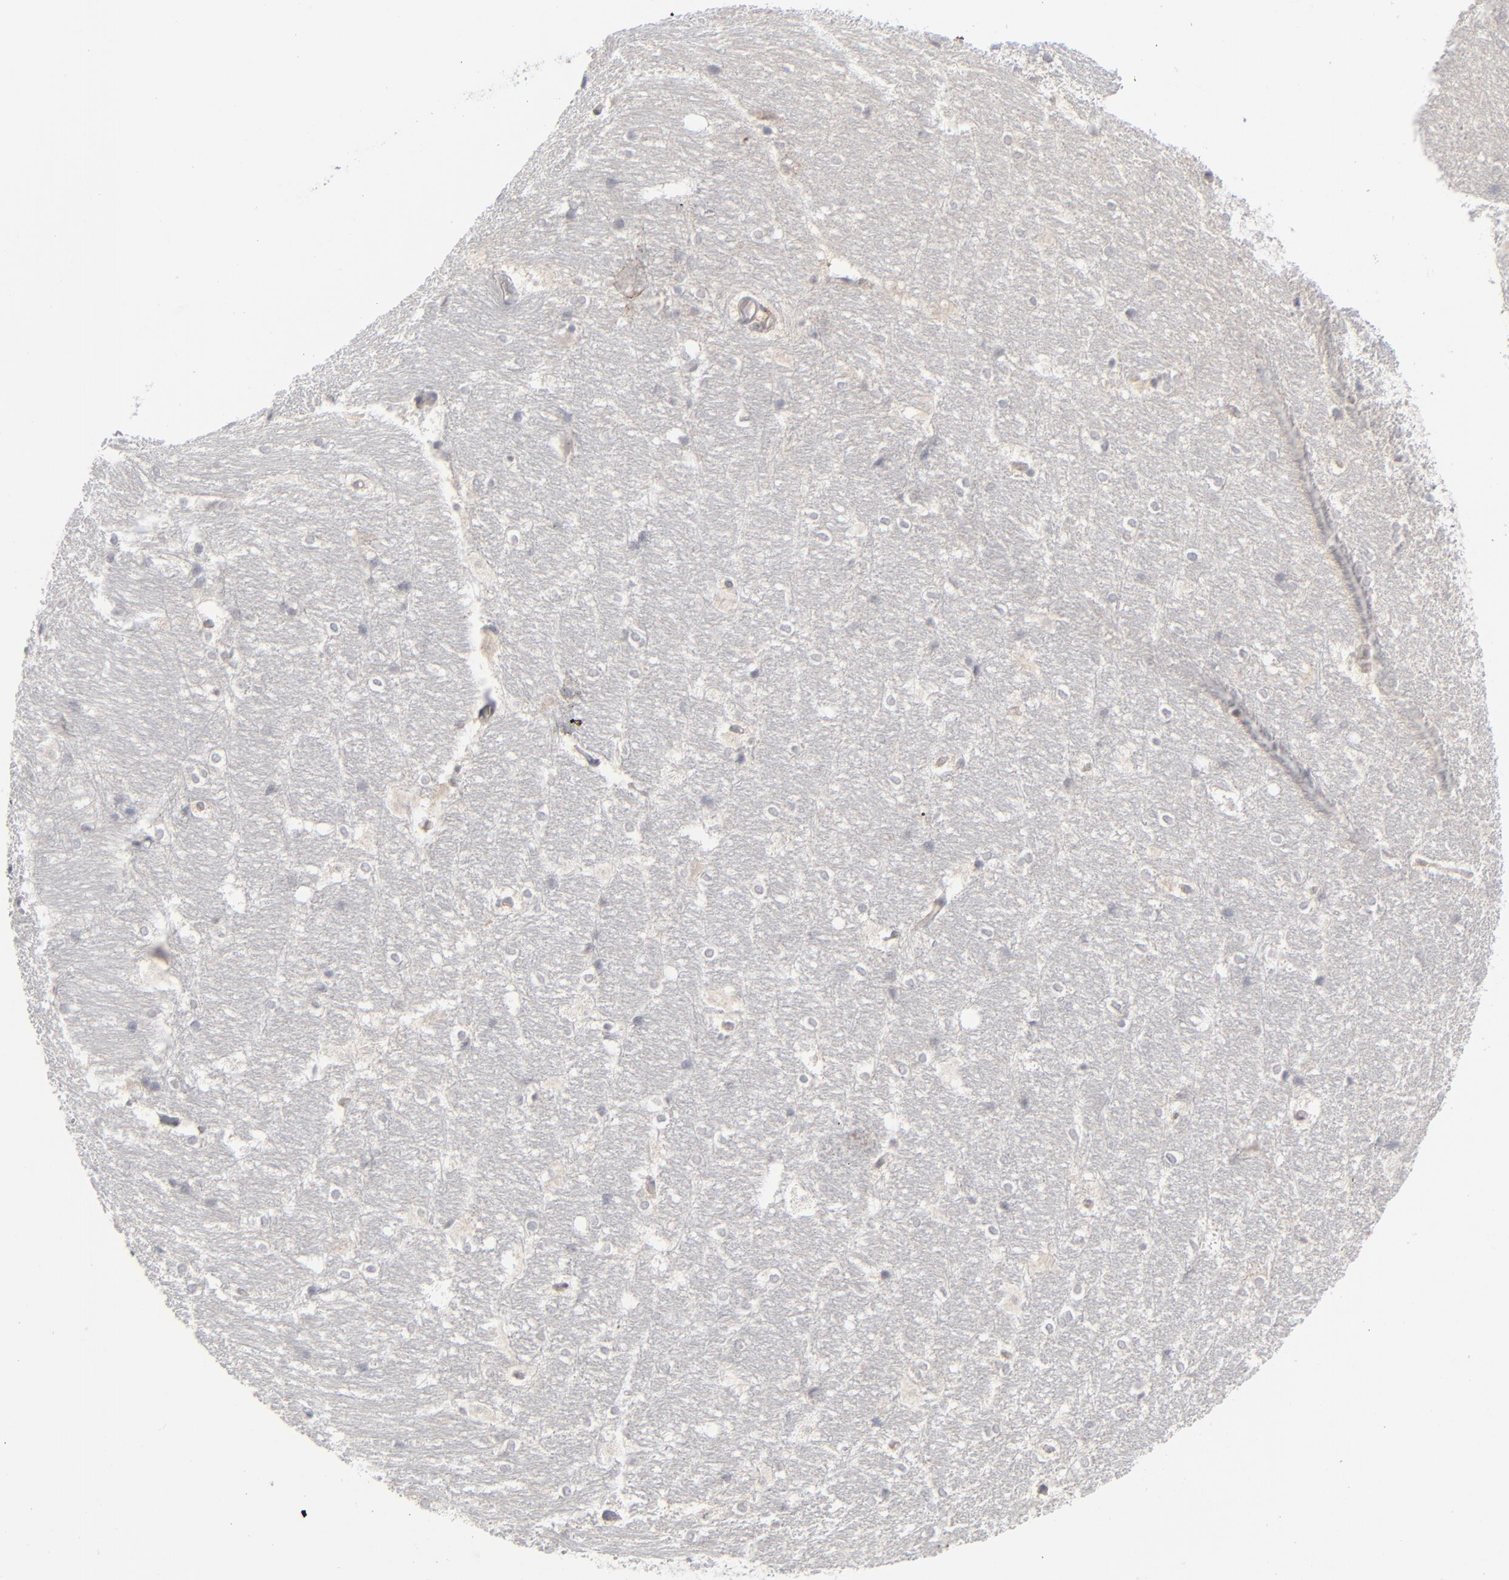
{"staining": {"intensity": "negative", "quantity": "none", "location": "none"}, "tissue": "hippocampus", "cell_type": "Glial cells", "image_type": "normal", "snomed": [{"axis": "morphology", "description": "Normal tissue, NOS"}, {"axis": "topography", "description": "Hippocampus"}], "caption": "High power microscopy micrograph of an immunohistochemistry photomicrograph of benign hippocampus, revealing no significant expression in glial cells.", "gene": "POF1B", "patient": {"sex": "female", "age": 19}}